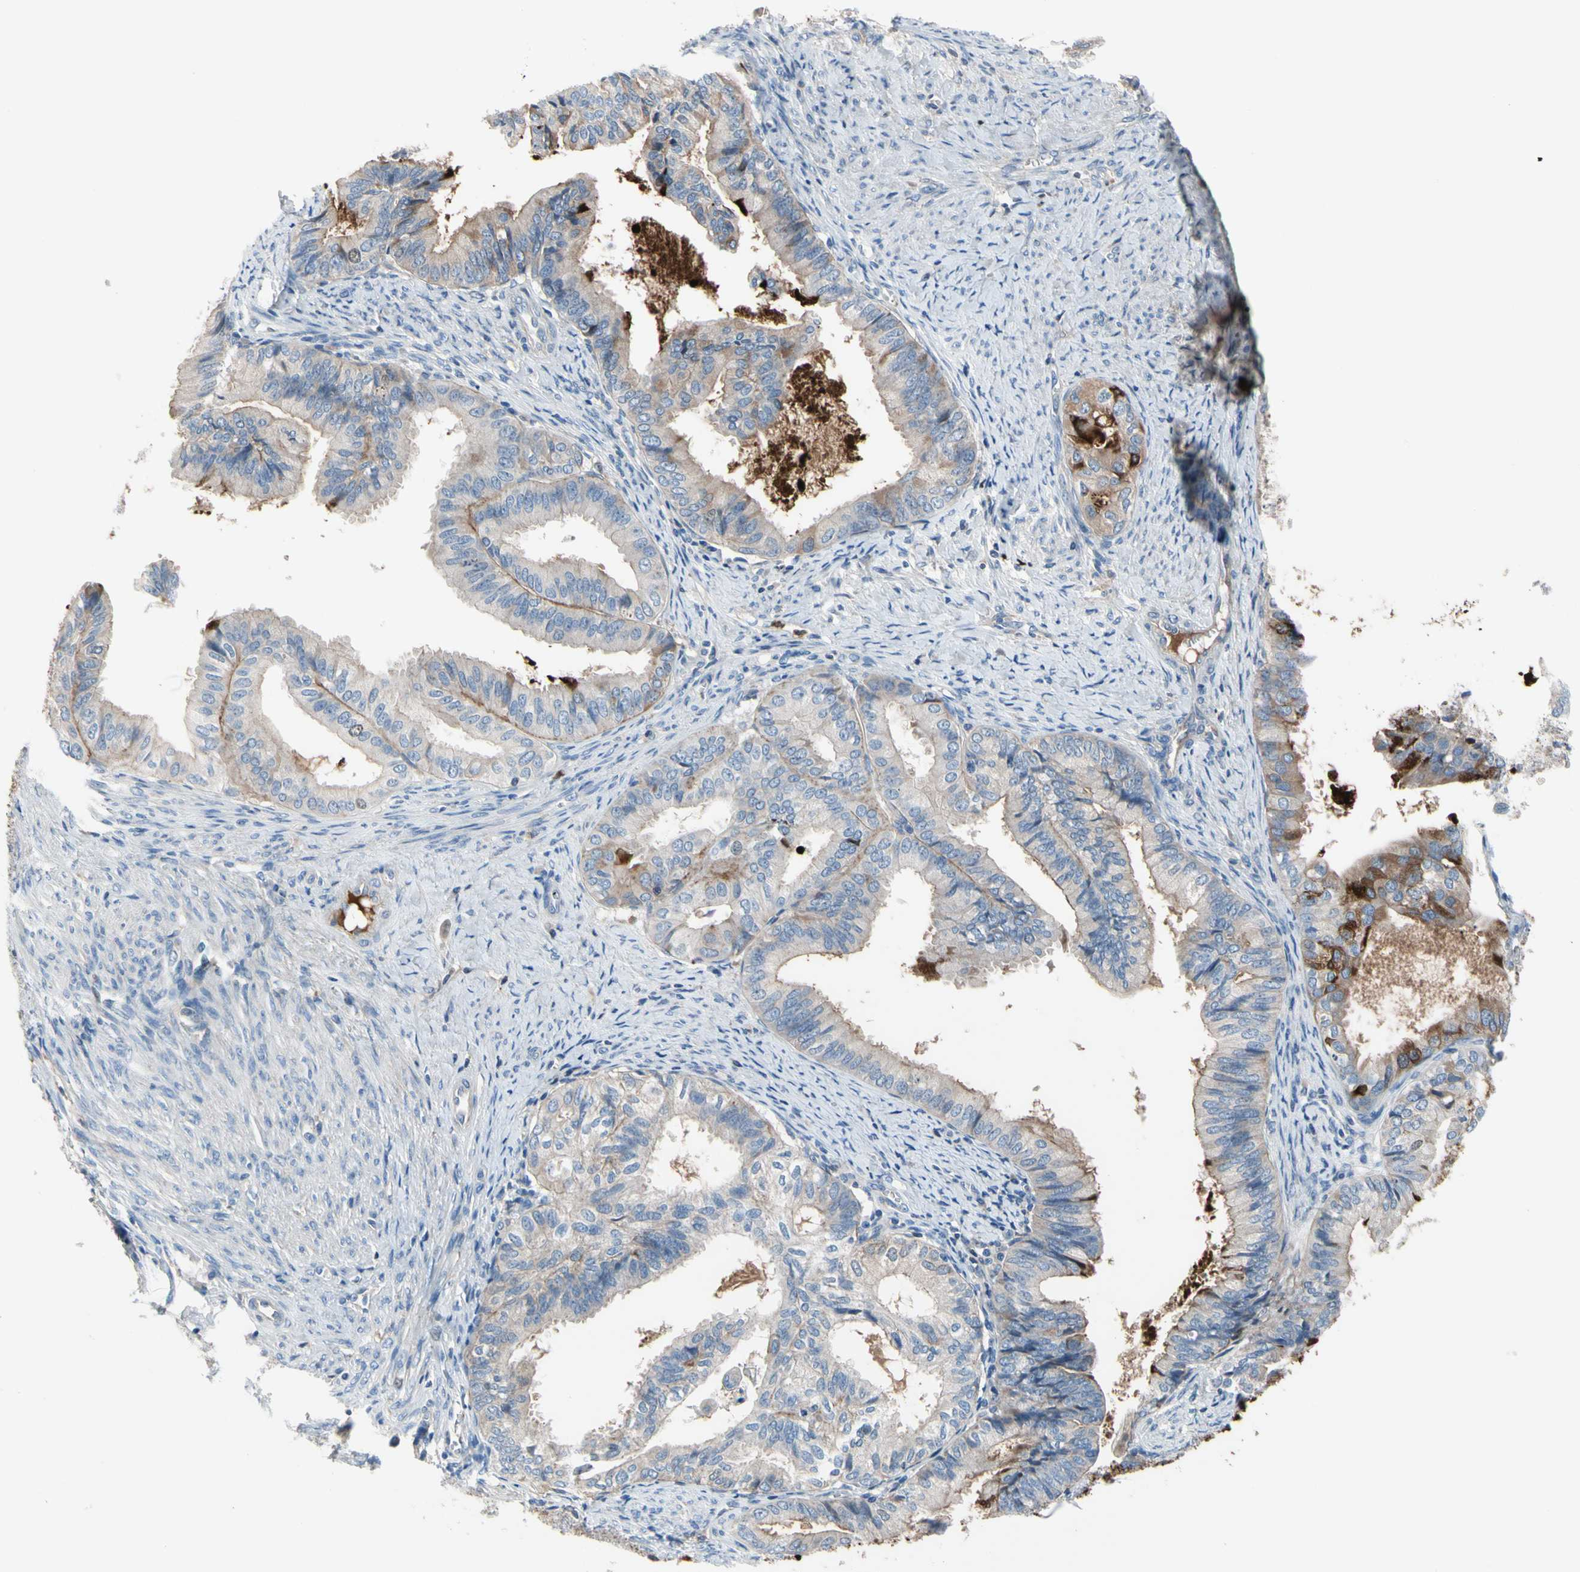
{"staining": {"intensity": "weak", "quantity": "25%-75%", "location": "cytoplasmic/membranous"}, "tissue": "endometrial cancer", "cell_type": "Tumor cells", "image_type": "cancer", "snomed": [{"axis": "morphology", "description": "Adenocarcinoma, NOS"}, {"axis": "topography", "description": "Endometrium"}], "caption": "Immunohistochemical staining of human adenocarcinoma (endometrial) exhibits low levels of weak cytoplasmic/membranous expression in approximately 25%-75% of tumor cells.", "gene": "HJURP", "patient": {"sex": "female", "age": 86}}